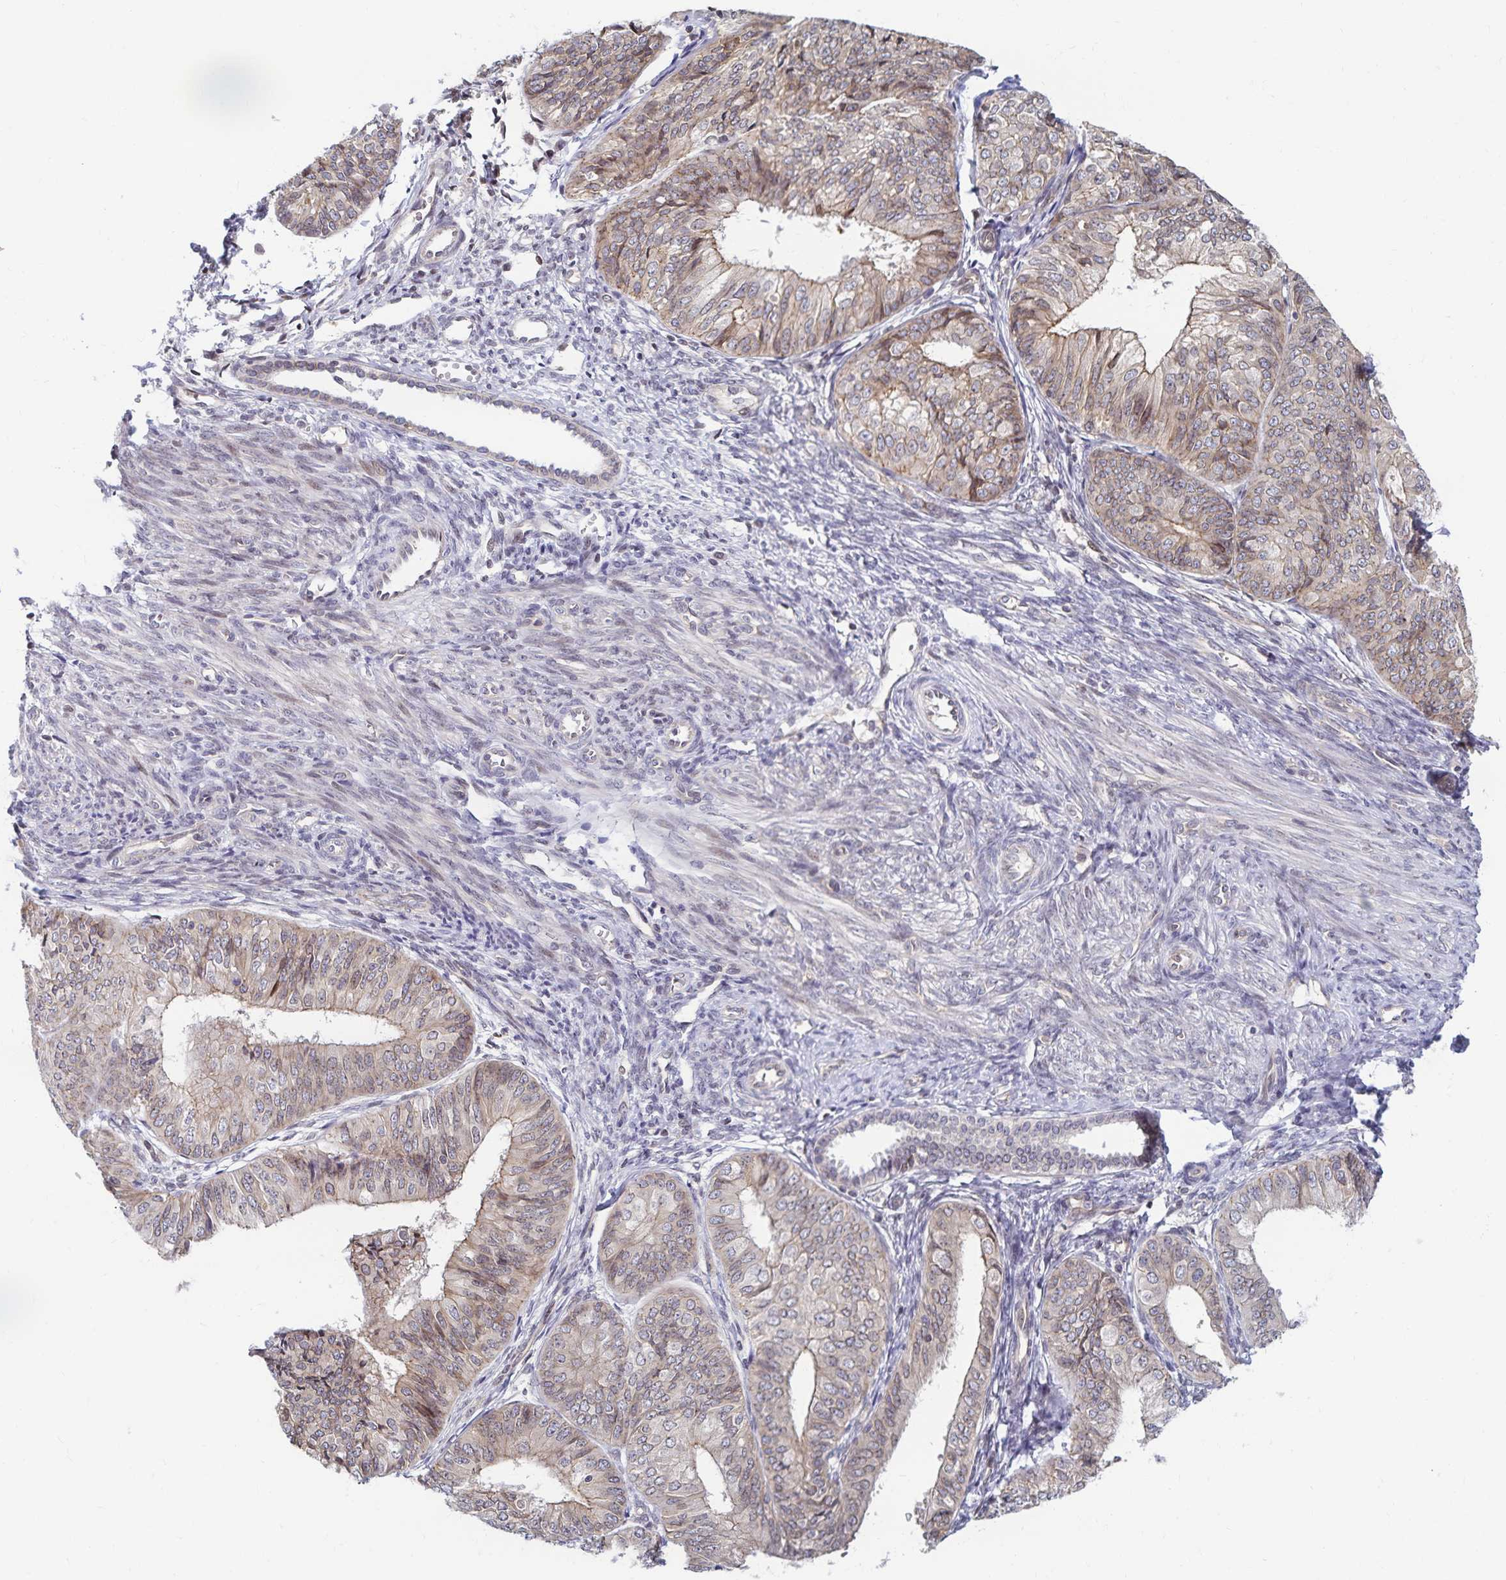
{"staining": {"intensity": "weak", "quantity": "<25%", "location": "cytoplasmic/membranous"}, "tissue": "endometrial cancer", "cell_type": "Tumor cells", "image_type": "cancer", "snomed": [{"axis": "morphology", "description": "Adenocarcinoma, NOS"}, {"axis": "topography", "description": "Endometrium"}], "caption": "High power microscopy photomicrograph of an IHC histopathology image of endometrial cancer, revealing no significant positivity in tumor cells.", "gene": "RAB9B", "patient": {"sex": "female", "age": 58}}